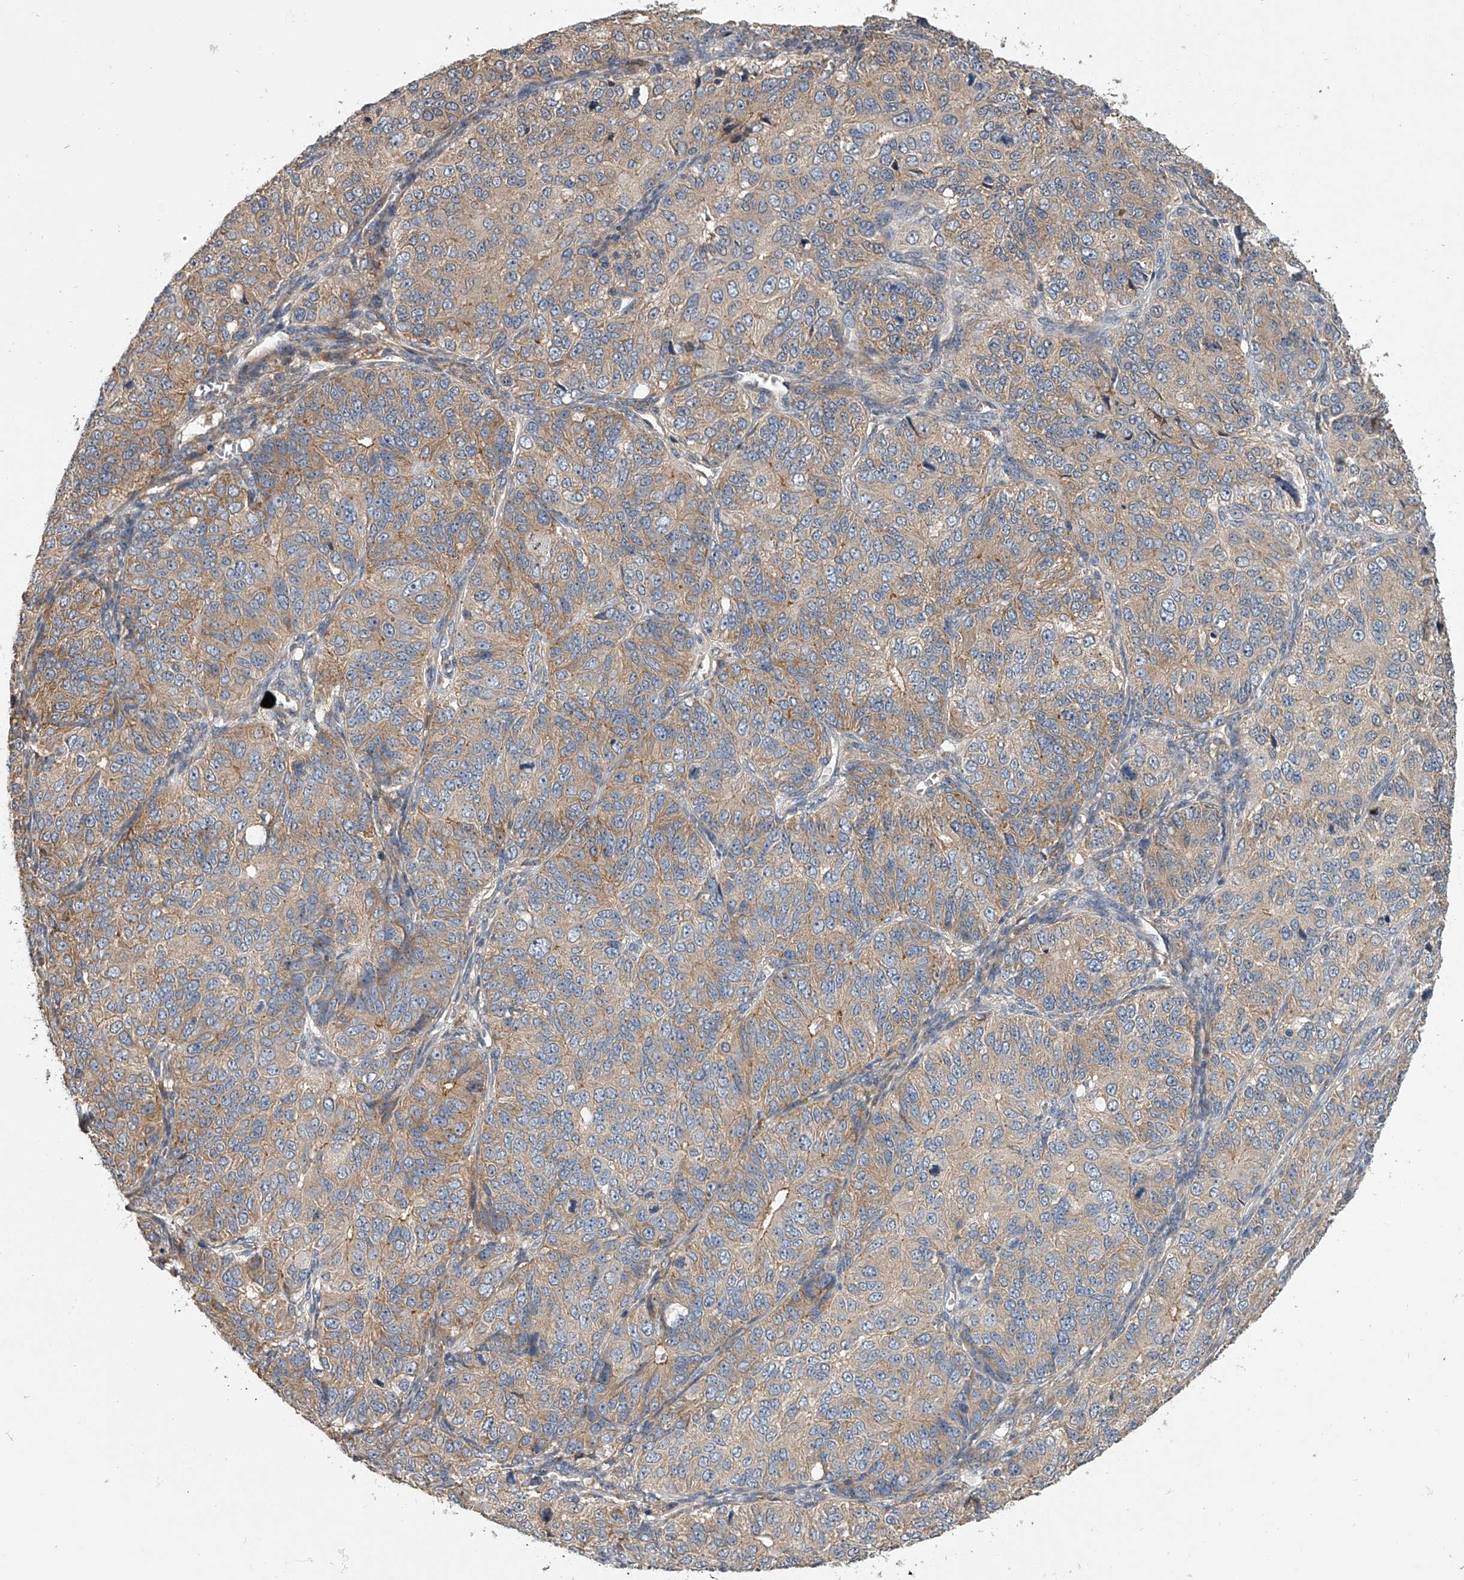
{"staining": {"intensity": "moderate", "quantity": "25%-75%", "location": "cytoplasmic/membranous"}, "tissue": "ovarian cancer", "cell_type": "Tumor cells", "image_type": "cancer", "snomed": [{"axis": "morphology", "description": "Carcinoma, endometroid"}, {"axis": "topography", "description": "Ovary"}], "caption": "Immunohistochemistry histopathology image of neoplastic tissue: ovarian cancer stained using immunohistochemistry (IHC) exhibits medium levels of moderate protein expression localized specifically in the cytoplasmic/membranous of tumor cells, appearing as a cytoplasmic/membranous brown color.", "gene": "DOCK9", "patient": {"sex": "female", "age": 51}}